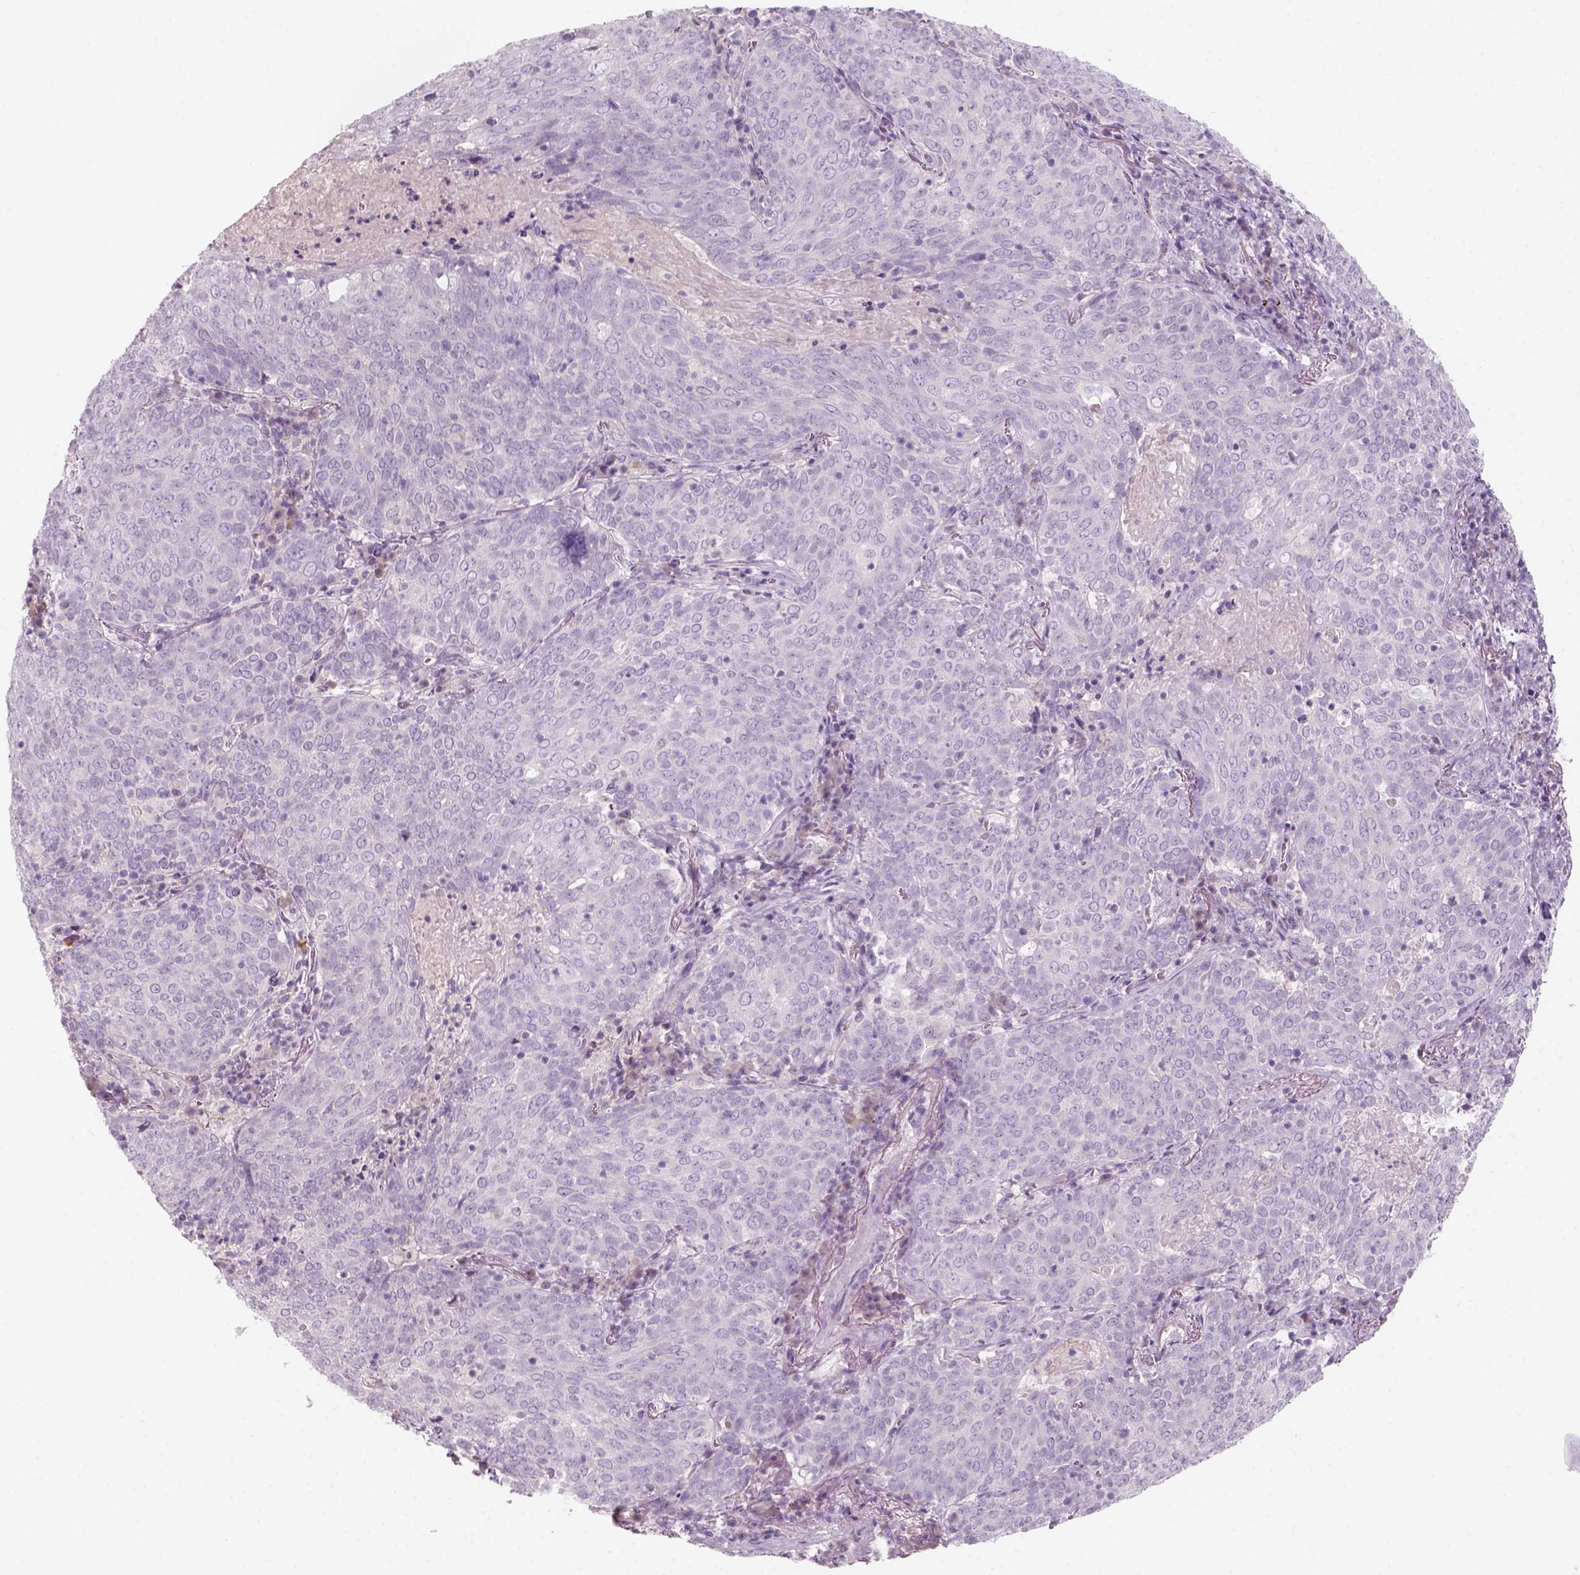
{"staining": {"intensity": "negative", "quantity": "none", "location": "none"}, "tissue": "lung cancer", "cell_type": "Tumor cells", "image_type": "cancer", "snomed": [{"axis": "morphology", "description": "Squamous cell carcinoma, NOS"}, {"axis": "topography", "description": "Lung"}], "caption": "A high-resolution photomicrograph shows immunohistochemistry staining of lung cancer, which demonstrates no significant positivity in tumor cells. Brightfield microscopy of IHC stained with DAB (3,3'-diaminobenzidine) (brown) and hematoxylin (blue), captured at high magnification.", "gene": "KRT25", "patient": {"sex": "male", "age": 82}}